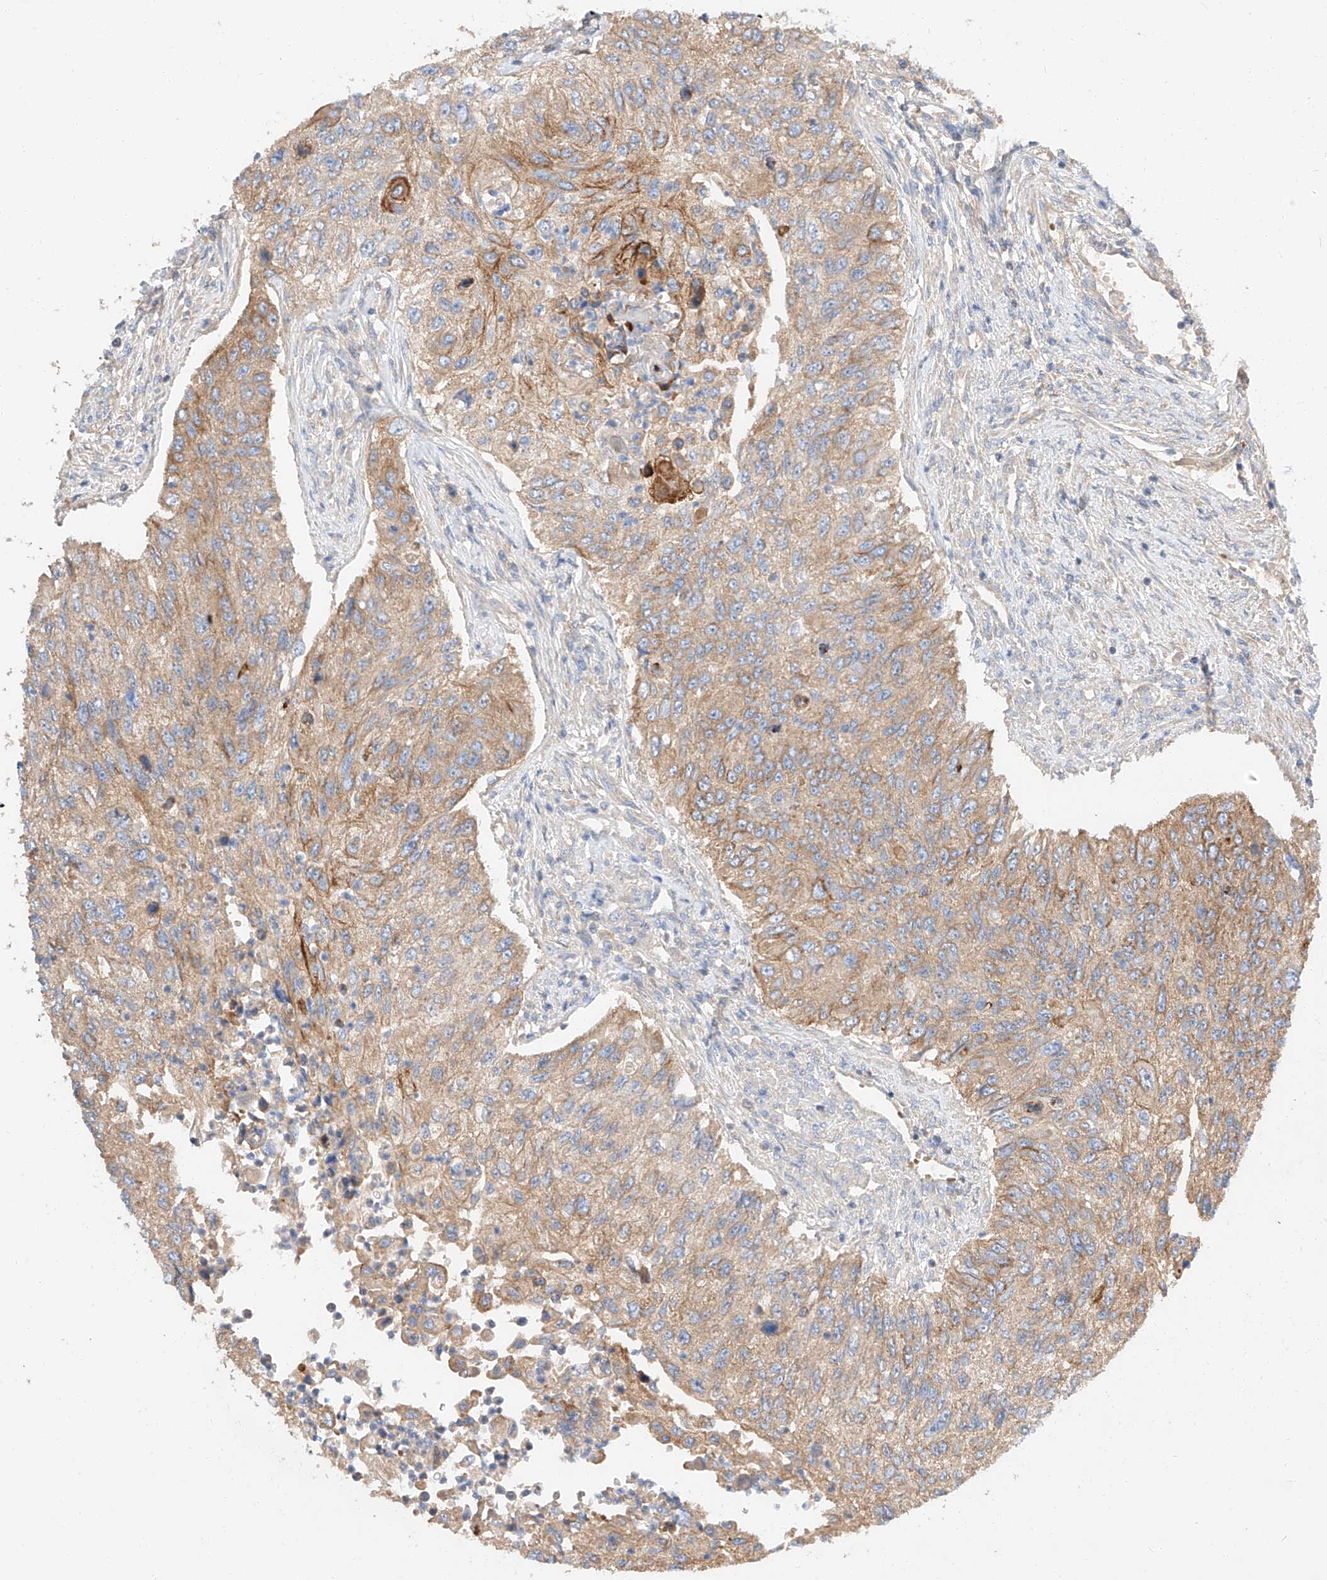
{"staining": {"intensity": "moderate", "quantity": ">75%", "location": "cytoplasmic/membranous"}, "tissue": "urothelial cancer", "cell_type": "Tumor cells", "image_type": "cancer", "snomed": [{"axis": "morphology", "description": "Urothelial carcinoma, High grade"}, {"axis": "topography", "description": "Urinary bladder"}], "caption": "Urothelial carcinoma (high-grade) stained with a brown dye exhibits moderate cytoplasmic/membranous positive expression in approximately >75% of tumor cells.", "gene": "MAP7", "patient": {"sex": "female", "age": 60}}